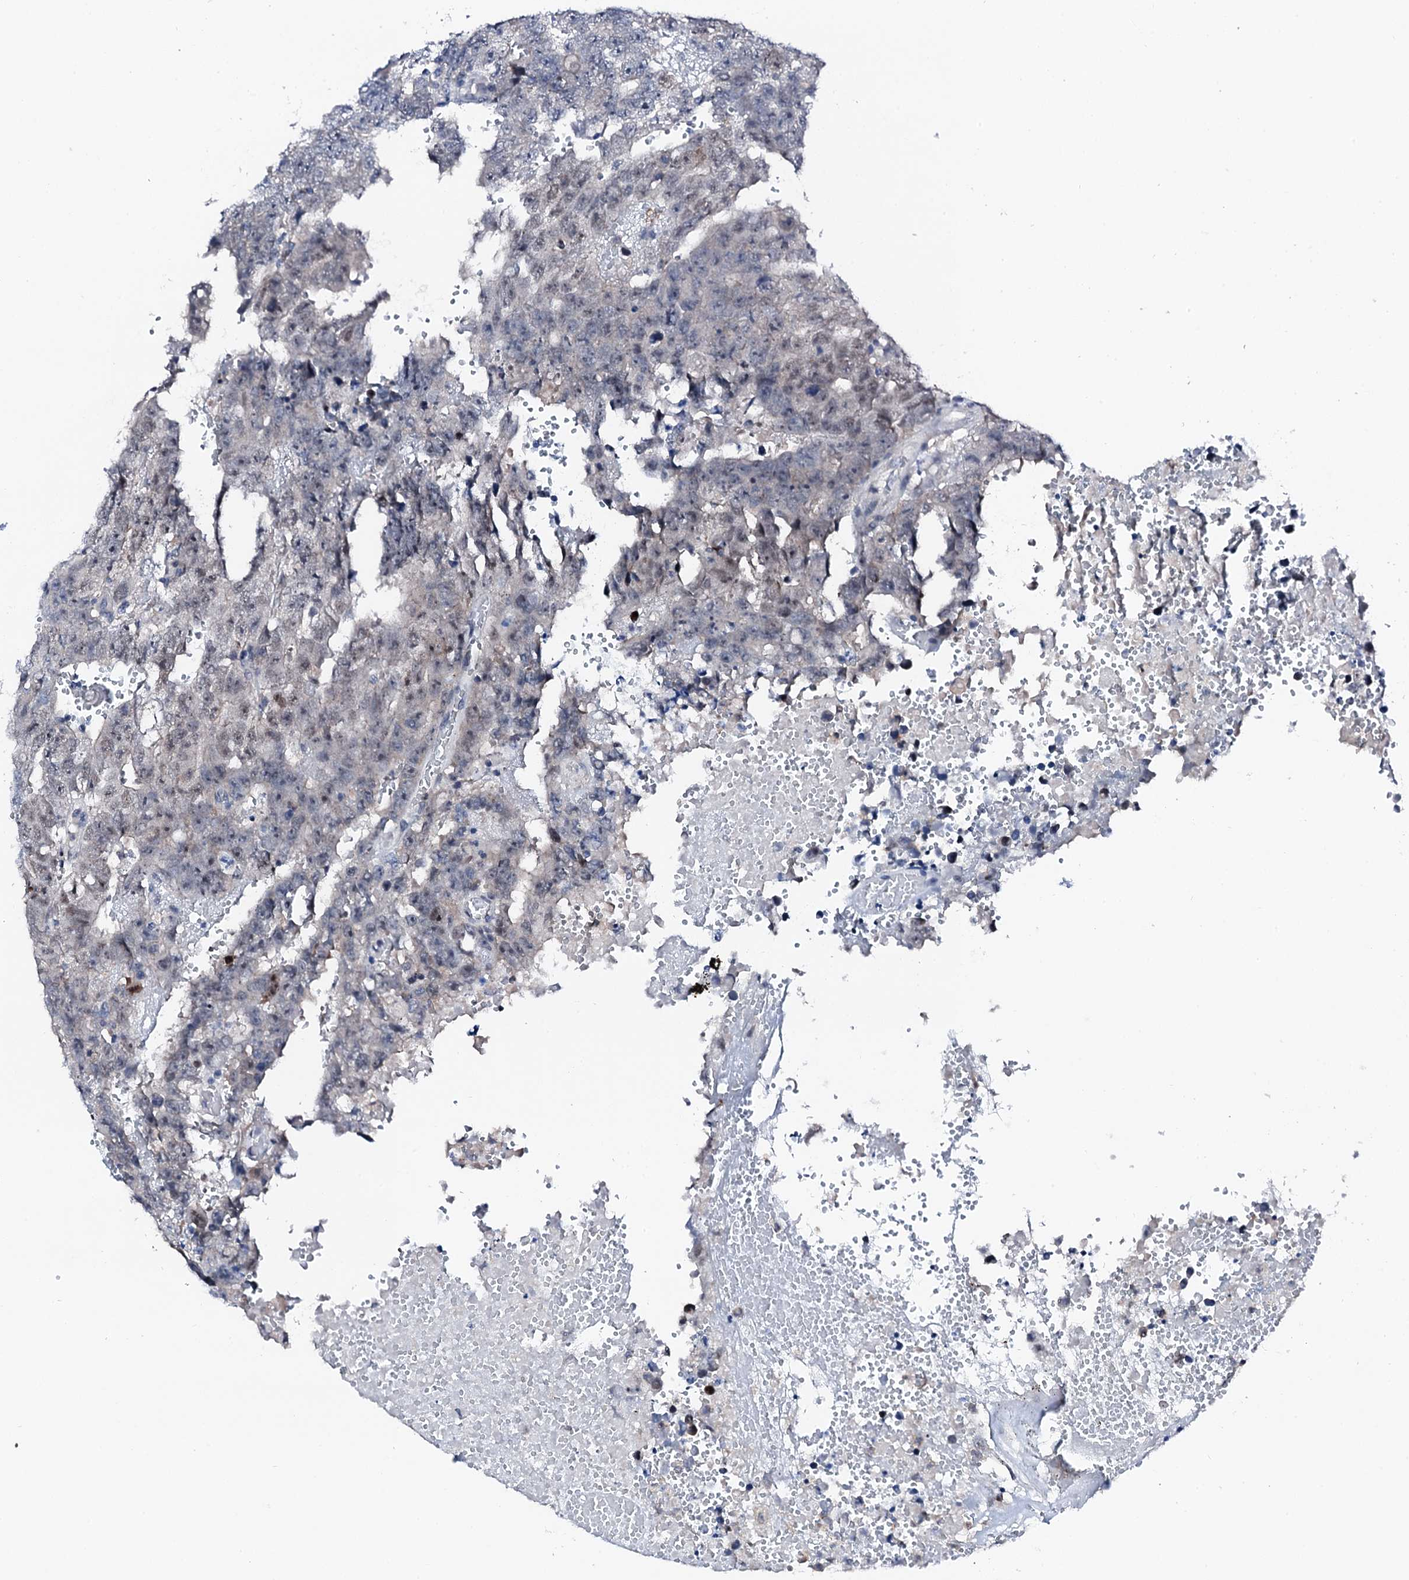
{"staining": {"intensity": "negative", "quantity": "none", "location": "none"}, "tissue": "testis cancer", "cell_type": "Tumor cells", "image_type": "cancer", "snomed": [{"axis": "morphology", "description": "Carcinoma, Embryonal, NOS"}, {"axis": "topography", "description": "Testis"}], "caption": "Immunohistochemical staining of embryonal carcinoma (testis) exhibits no significant expression in tumor cells.", "gene": "TRAFD1", "patient": {"sex": "male", "age": 25}}